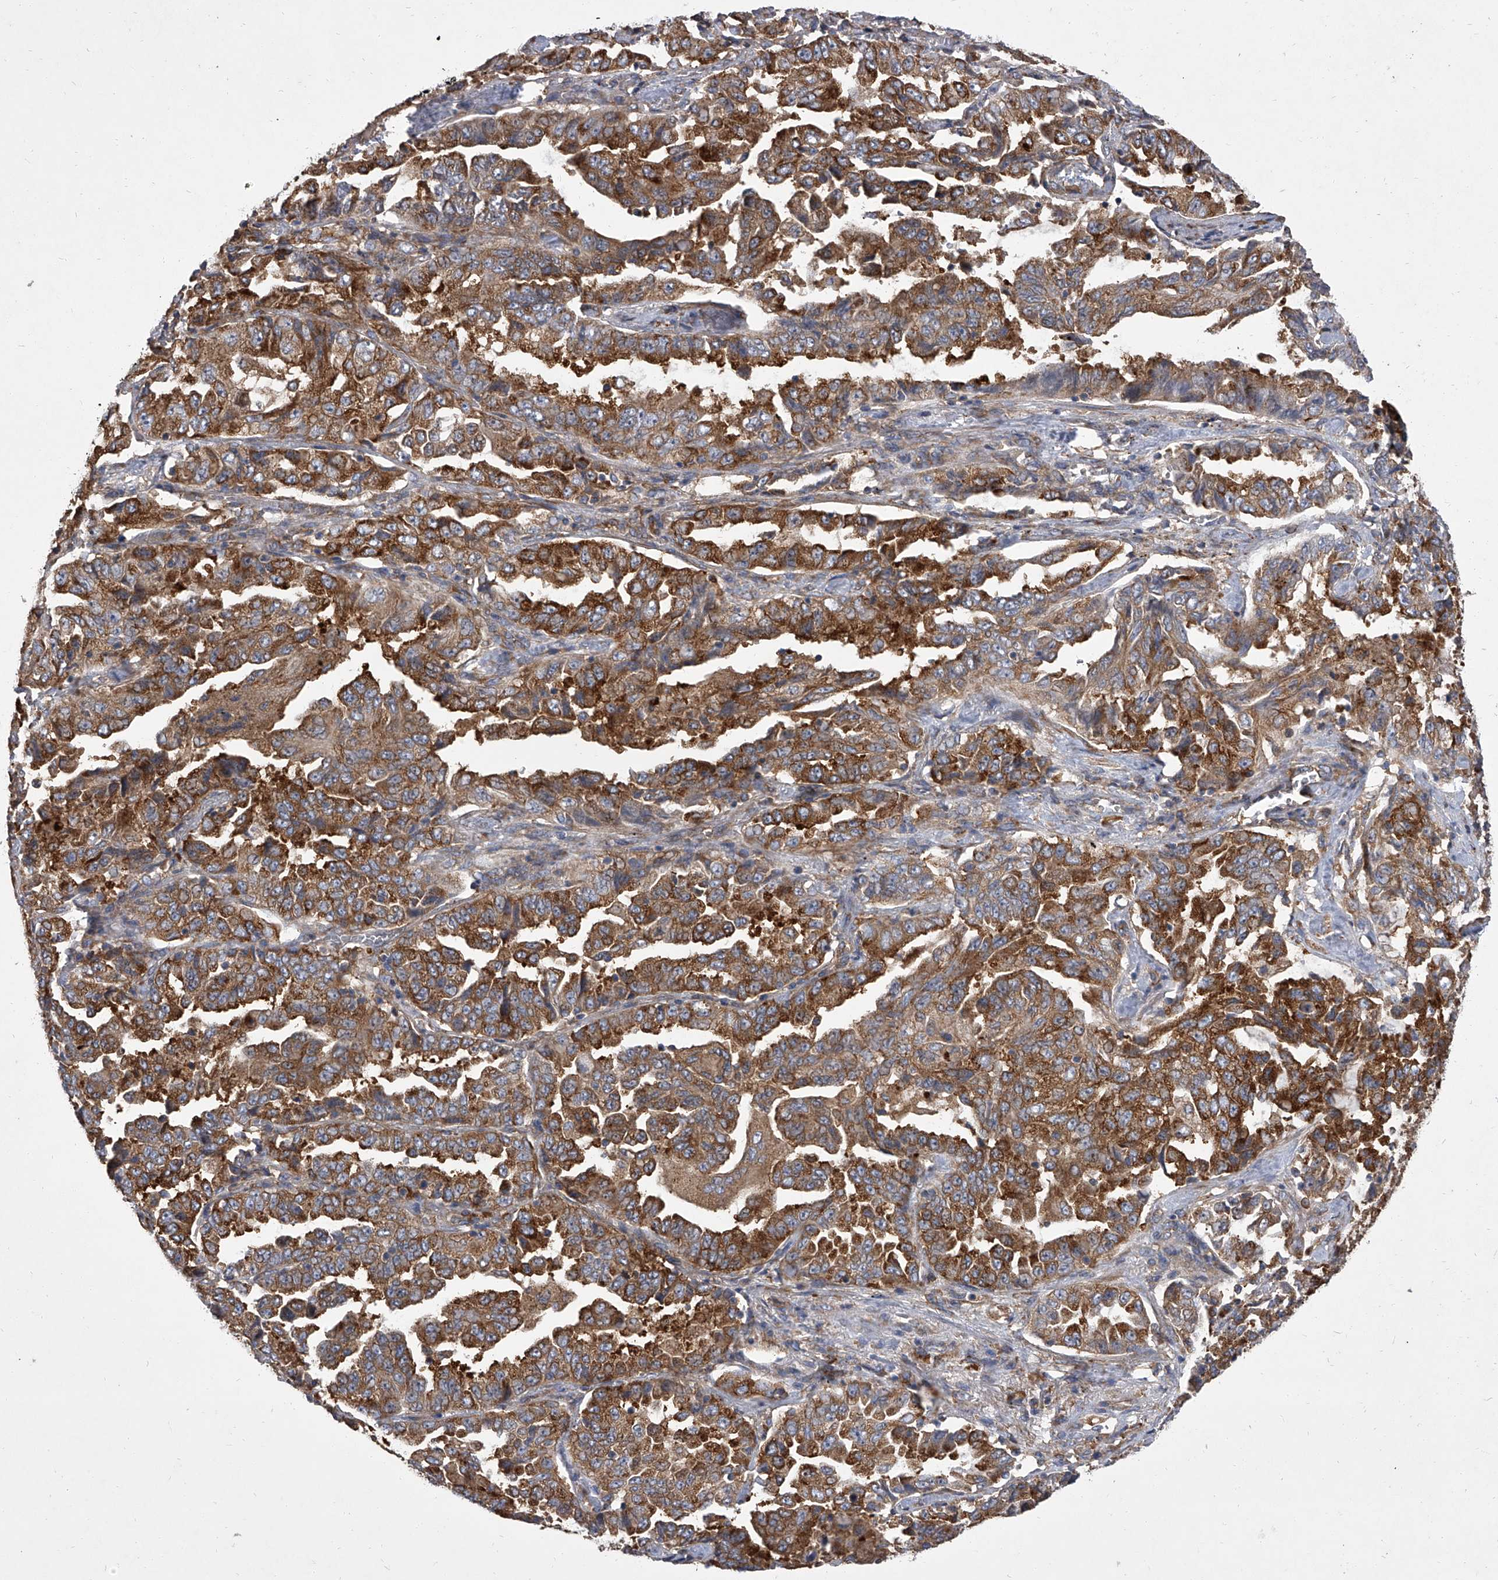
{"staining": {"intensity": "strong", "quantity": ">75%", "location": "cytoplasmic/membranous"}, "tissue": "lung cancer", "cell_type": "Tumor cells", "image_type": "cancer", "snomed": [{"axis": "morphology", "description": "Adenocarcinoma, NOS"}, {"axis": "topography", "description": "Lung"}], "caption": "The histopathology image shows staining of lung cancer, revealing strong cytoplasmic/membranous protein positivity (brown color) within tumor cells.", "gene": "EIF2S2", "patient": {"sex": "female", "age": 51}}